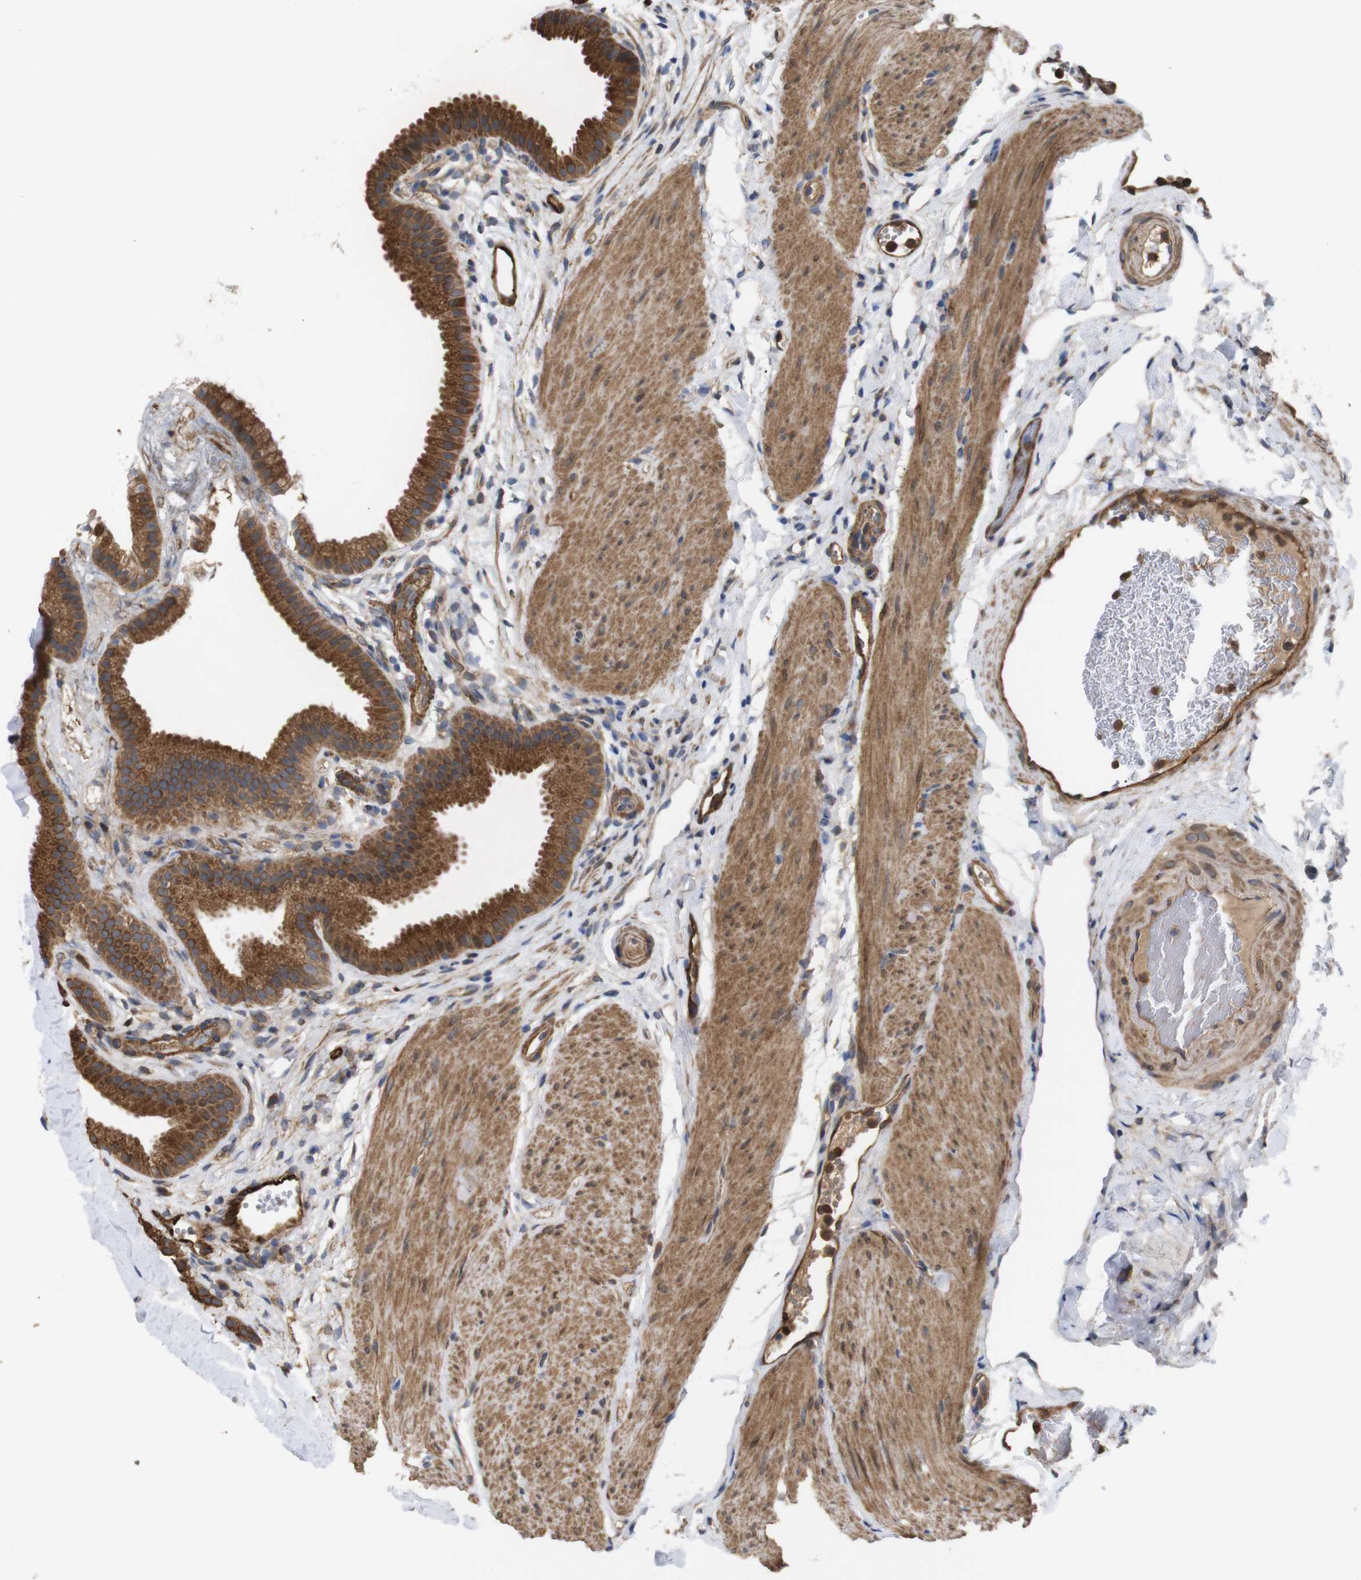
{"staining": {"intensity": "strong", "quantity": ">75%", "location": "cytoplasmic/membranous"}, "tissue": "gallbladder", "cell_type": "Glandular cells", "image_type": "normal", "snomed": [{"axis": "morphology", "description": "Normal tissue, NOS"}, {"axis": "topography", "description": "Gallbladder"}], "caption": "Glandular cells reveal high levels of strong cytoplasmic/membranous staining in approximately >75% of cells in benign gallbladder. The staining was performed using DAB to visualize the protein expression in brown, while the nuclei were stained in blue with hematoxylin (Magnification: 20x).", "gene": "TIAM1", "patient": {"sex": "female", "age": 64}}